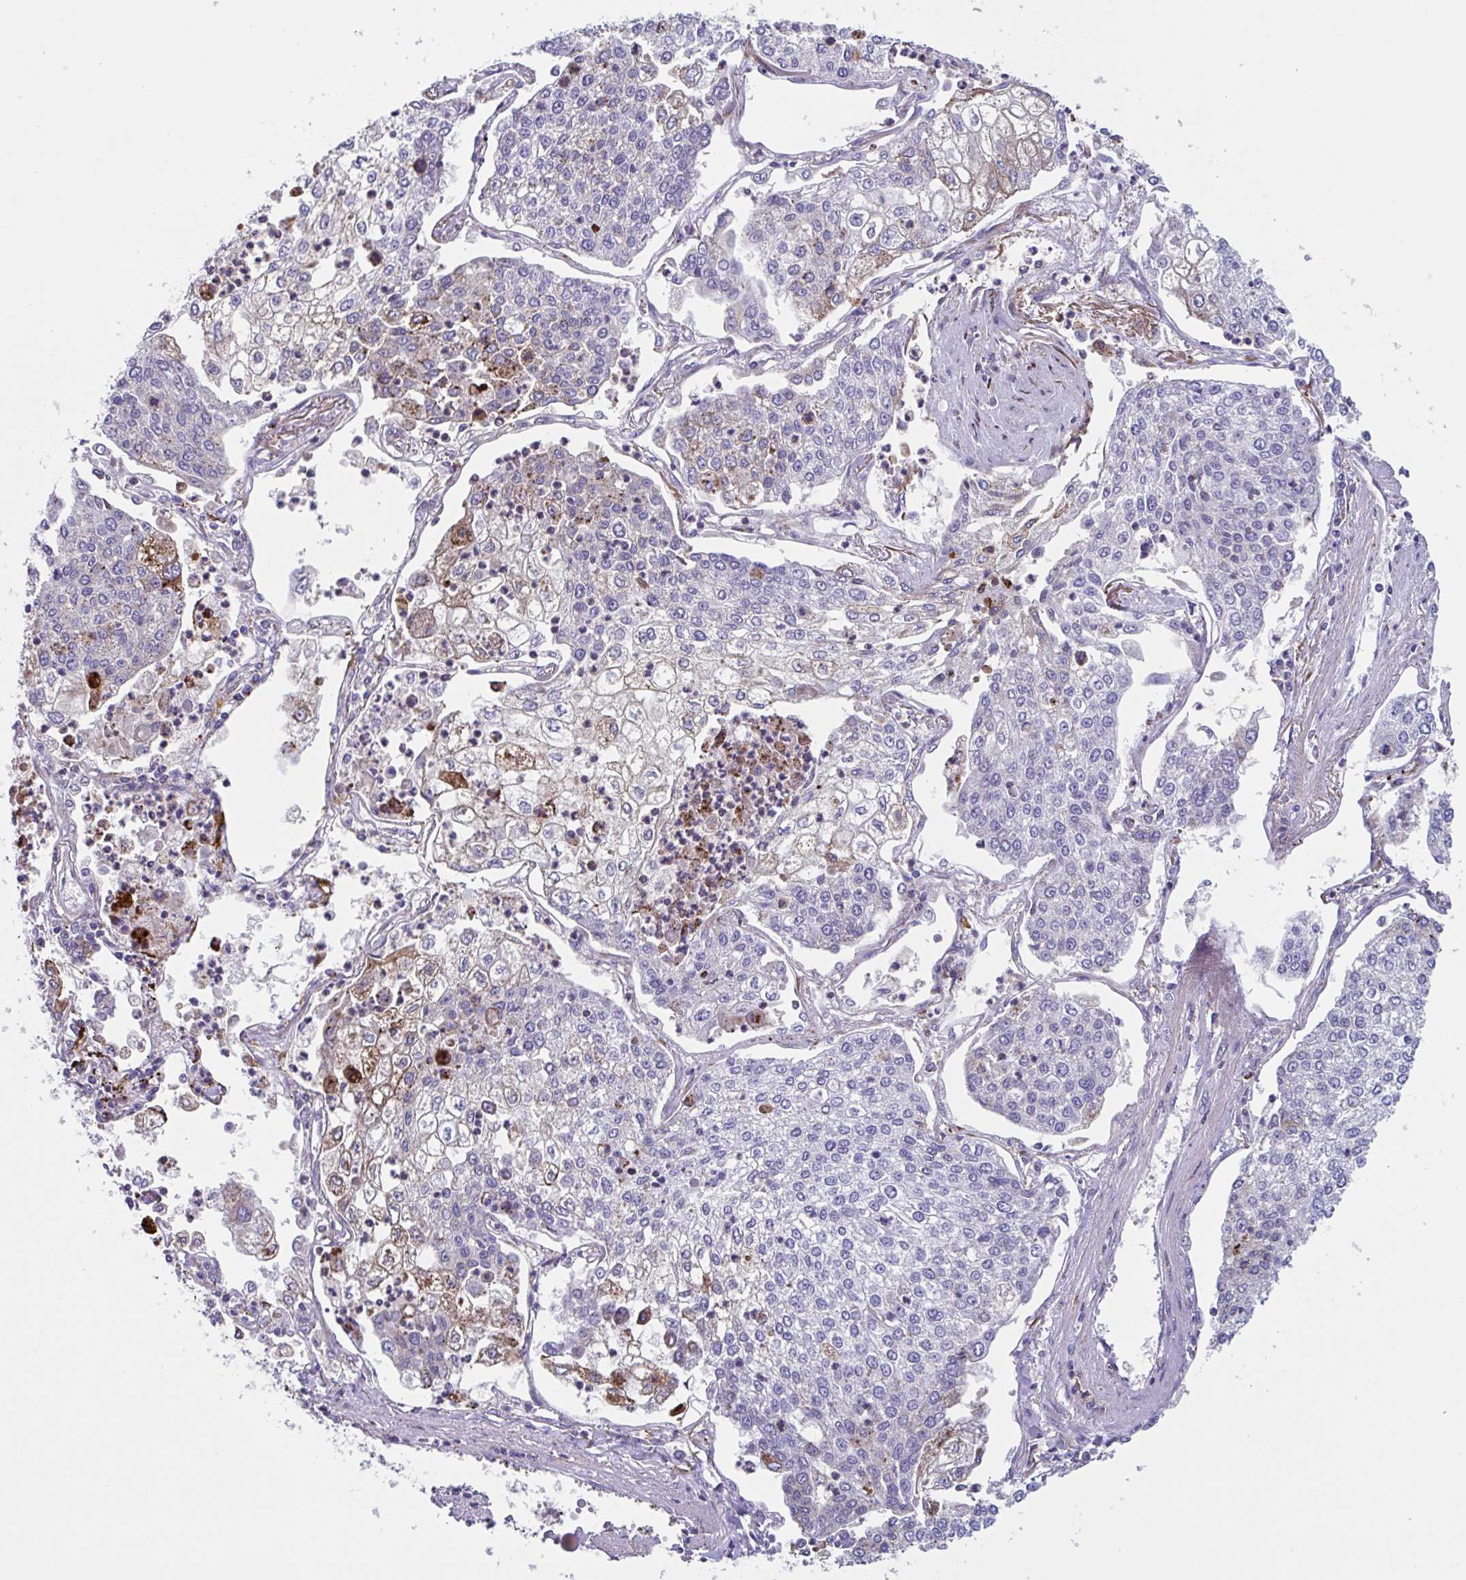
{"staining": {"intensity": "negative", "quantity": "none", "location": "none"}, "tissue": "lung cancer", "cell_type": "Tumor cells", "image_type": "cancer", "snomed": [{"axis": "morphology", "description": "Squamous cell carcinoma, NOS"}, {"axis": "topography", "description": "Lung"}], "caption": "A micrograph of lung cancer stained for a protein displays no brown staining in tumor cells.", "gene": "RFK", "patient": {"sex": "male", "age": 74}}